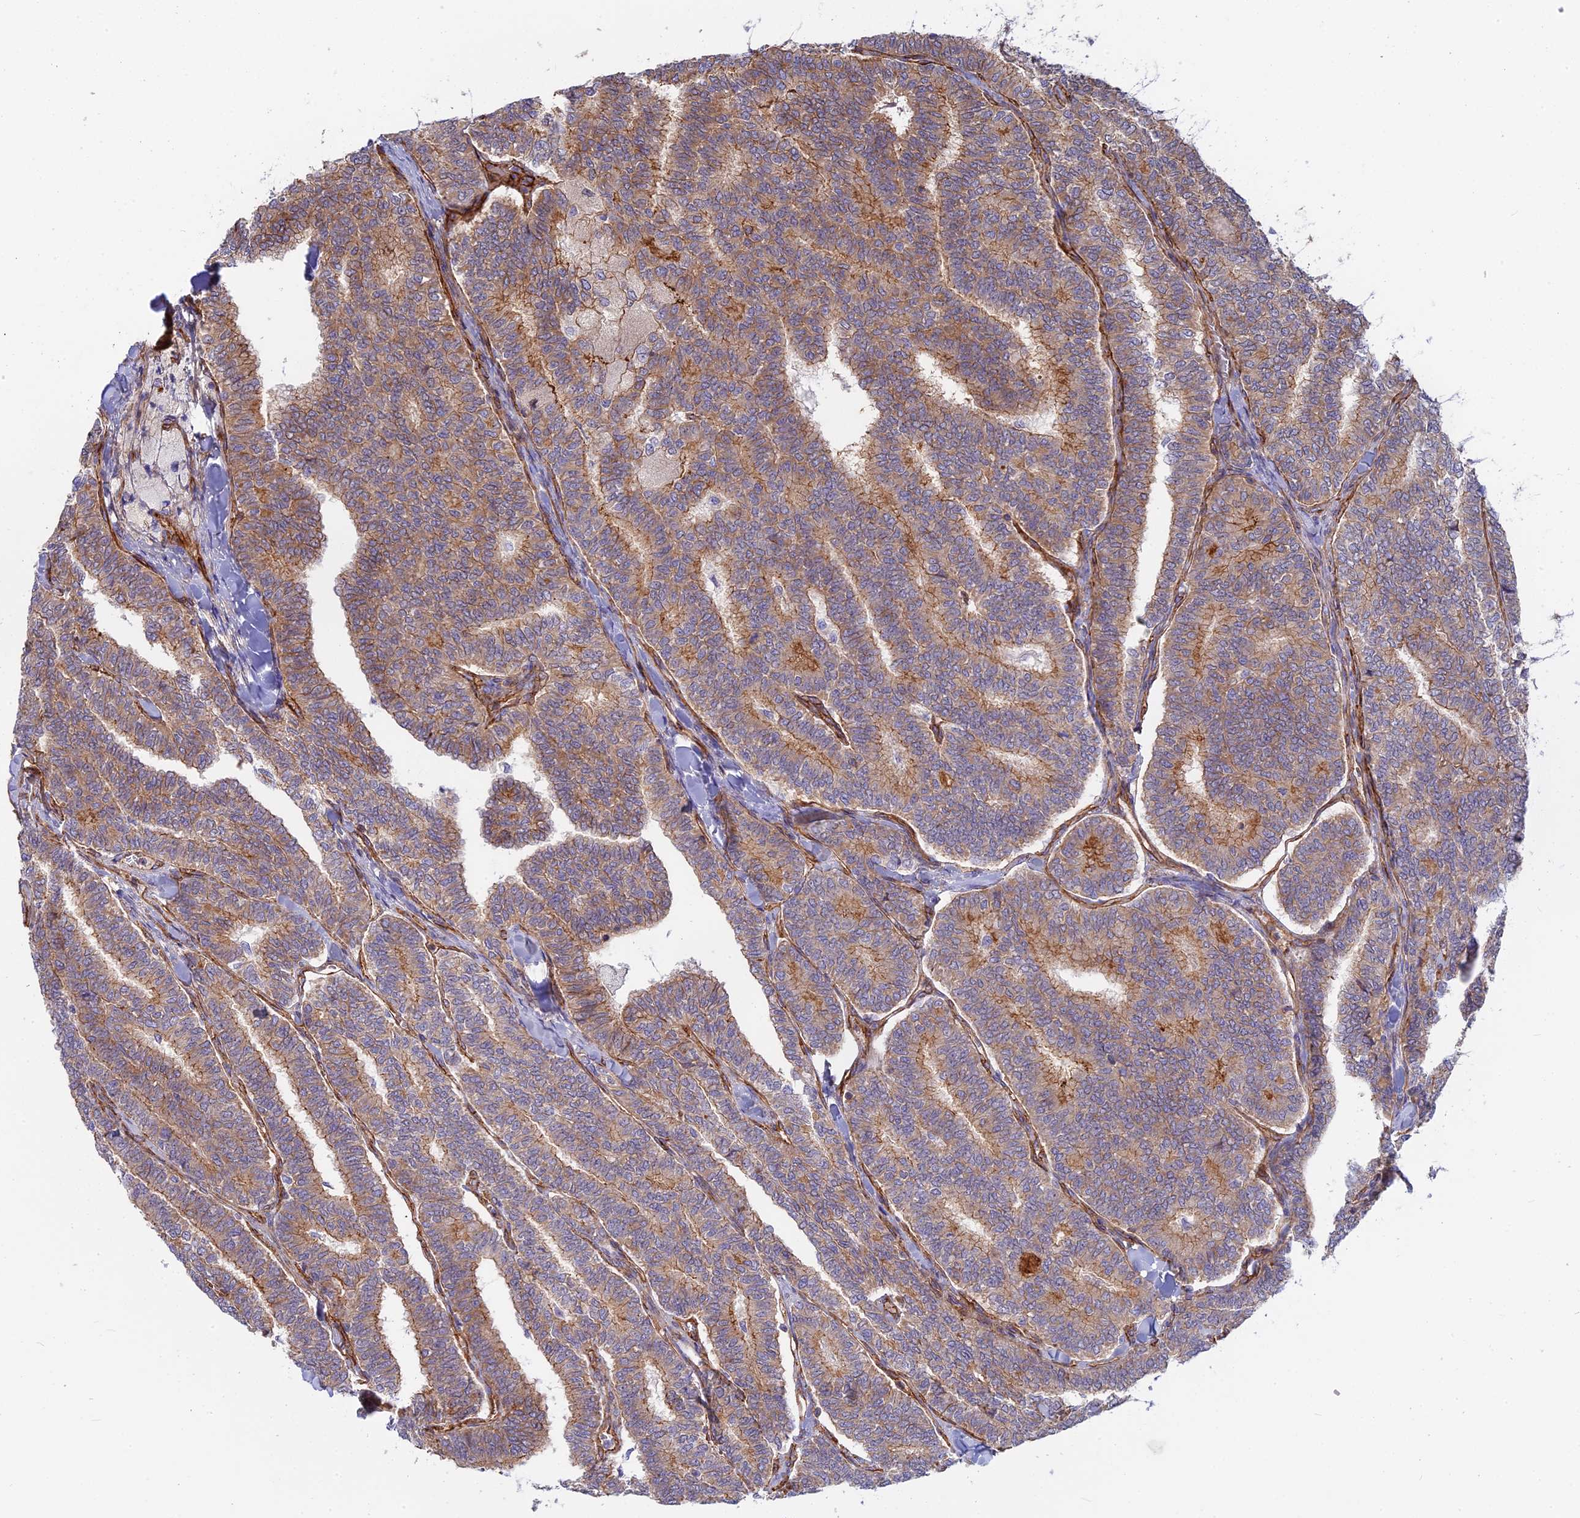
{"staining": {"intensity": "moderate", "quantity": "25%-75%", "location": "cytoplasmic/membranous"}, "tissue": "thyroid cancer", "cell_type": "Tumor cells", "image_type": "cancer", "snomed": [{"axis": "morphology", "description": "Papillary adenocarcinoma, NOS"}, {"axis": "topography", "description": "Thyroid gland"}], "caption": "DAB immunohistochemical staining of human papillary adenocarcinoma (thyroid) displays moderate cytoplasmic/membranous protein expression in about 25%-75% of tumor cells.", "gene": "CNBD2", "patient": {"sex": "female", "age": 35}}